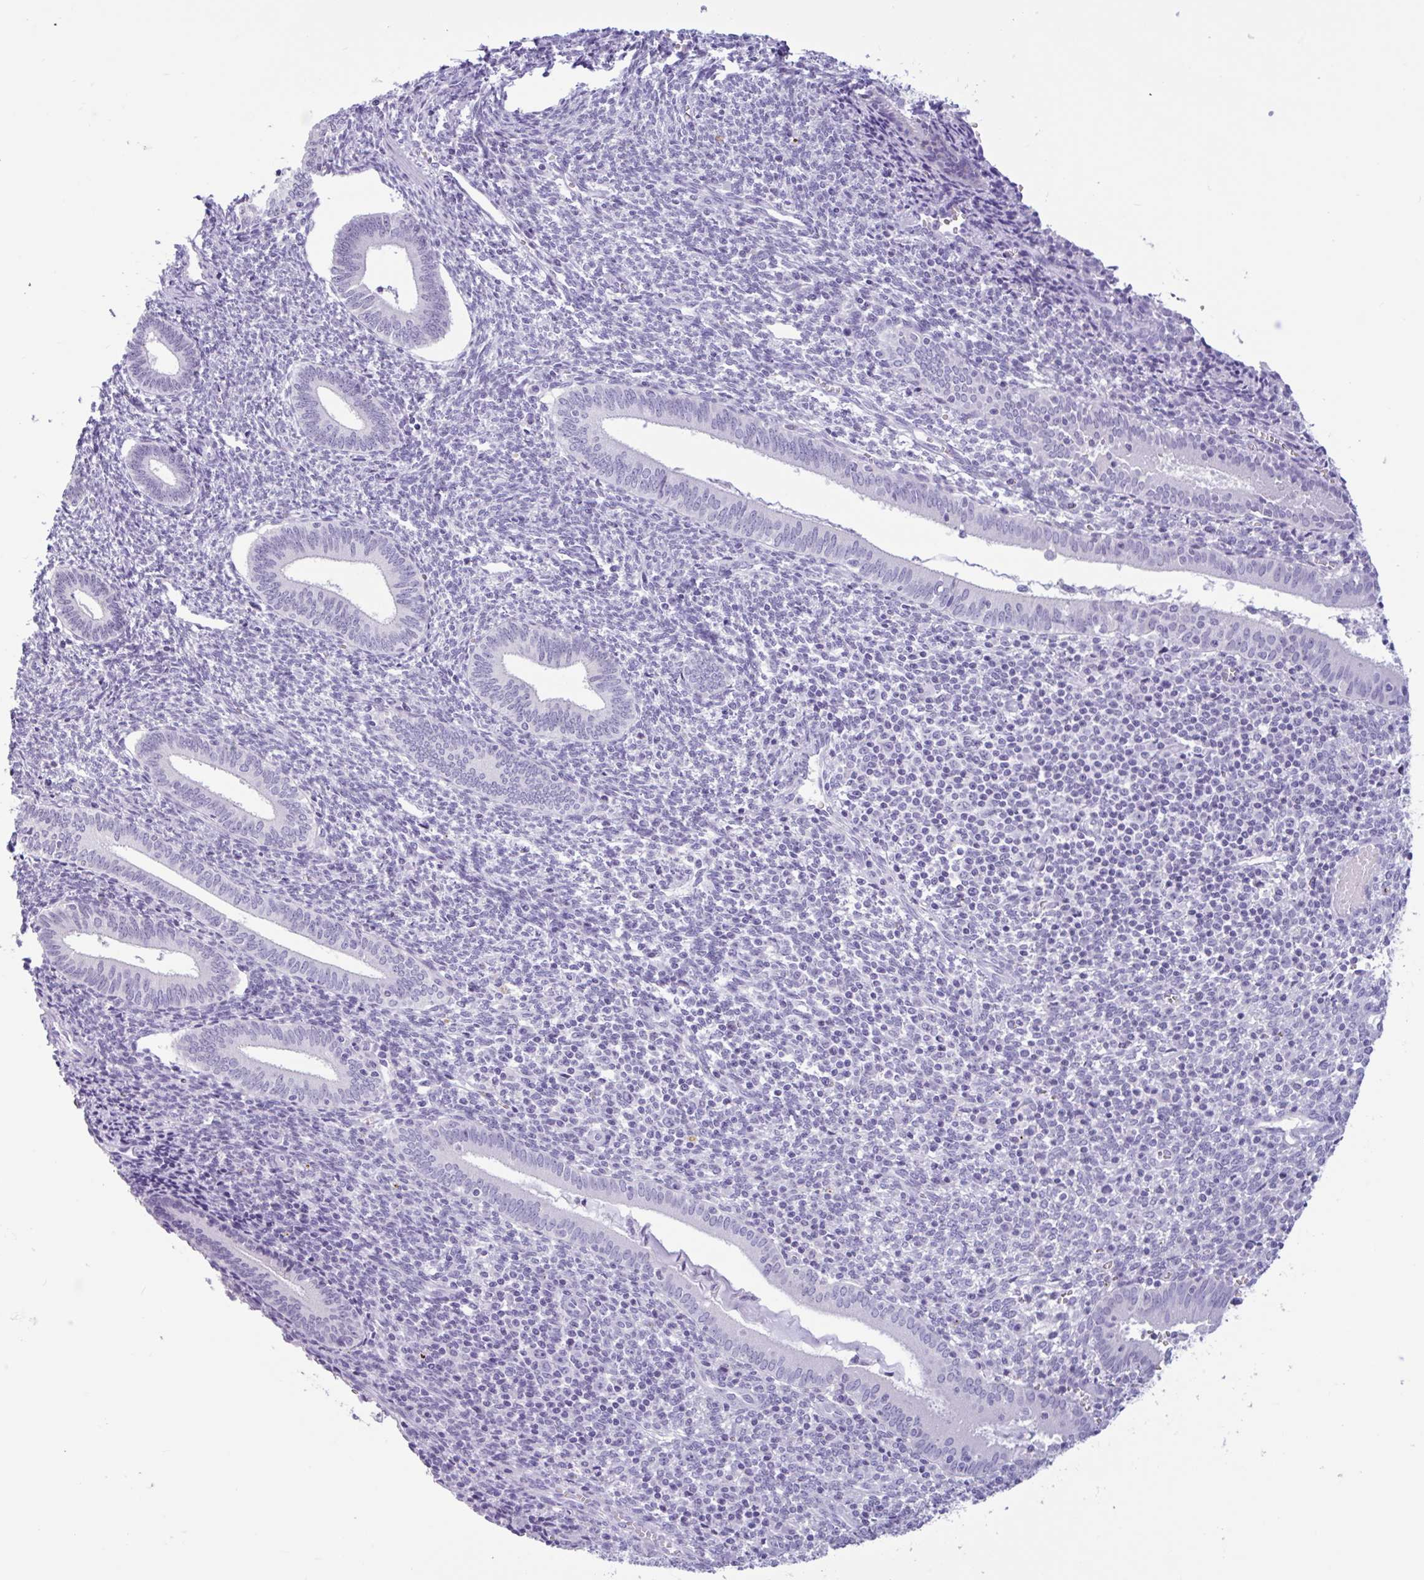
{"staining": {"intensity": "negative", "quantity": "none", "location": "none"}, "tissue": "endometrium", "cell_type": "Cells in endometrial stroma", "image_type": "normal", "snomed": [{"axis": "morphology", "description": "Normal tissue, NOS"}, {"axis": "topography", "description": "Endometrium"}], "caption": "Immunohistochemistry (IHC) photomicrograph of benign endometrium stained for a protein (brown), which demonstrates no expression in cells in endometrial stroma.", "gene": "CTSE", "patient": {"sex": "female", "age": 41}}